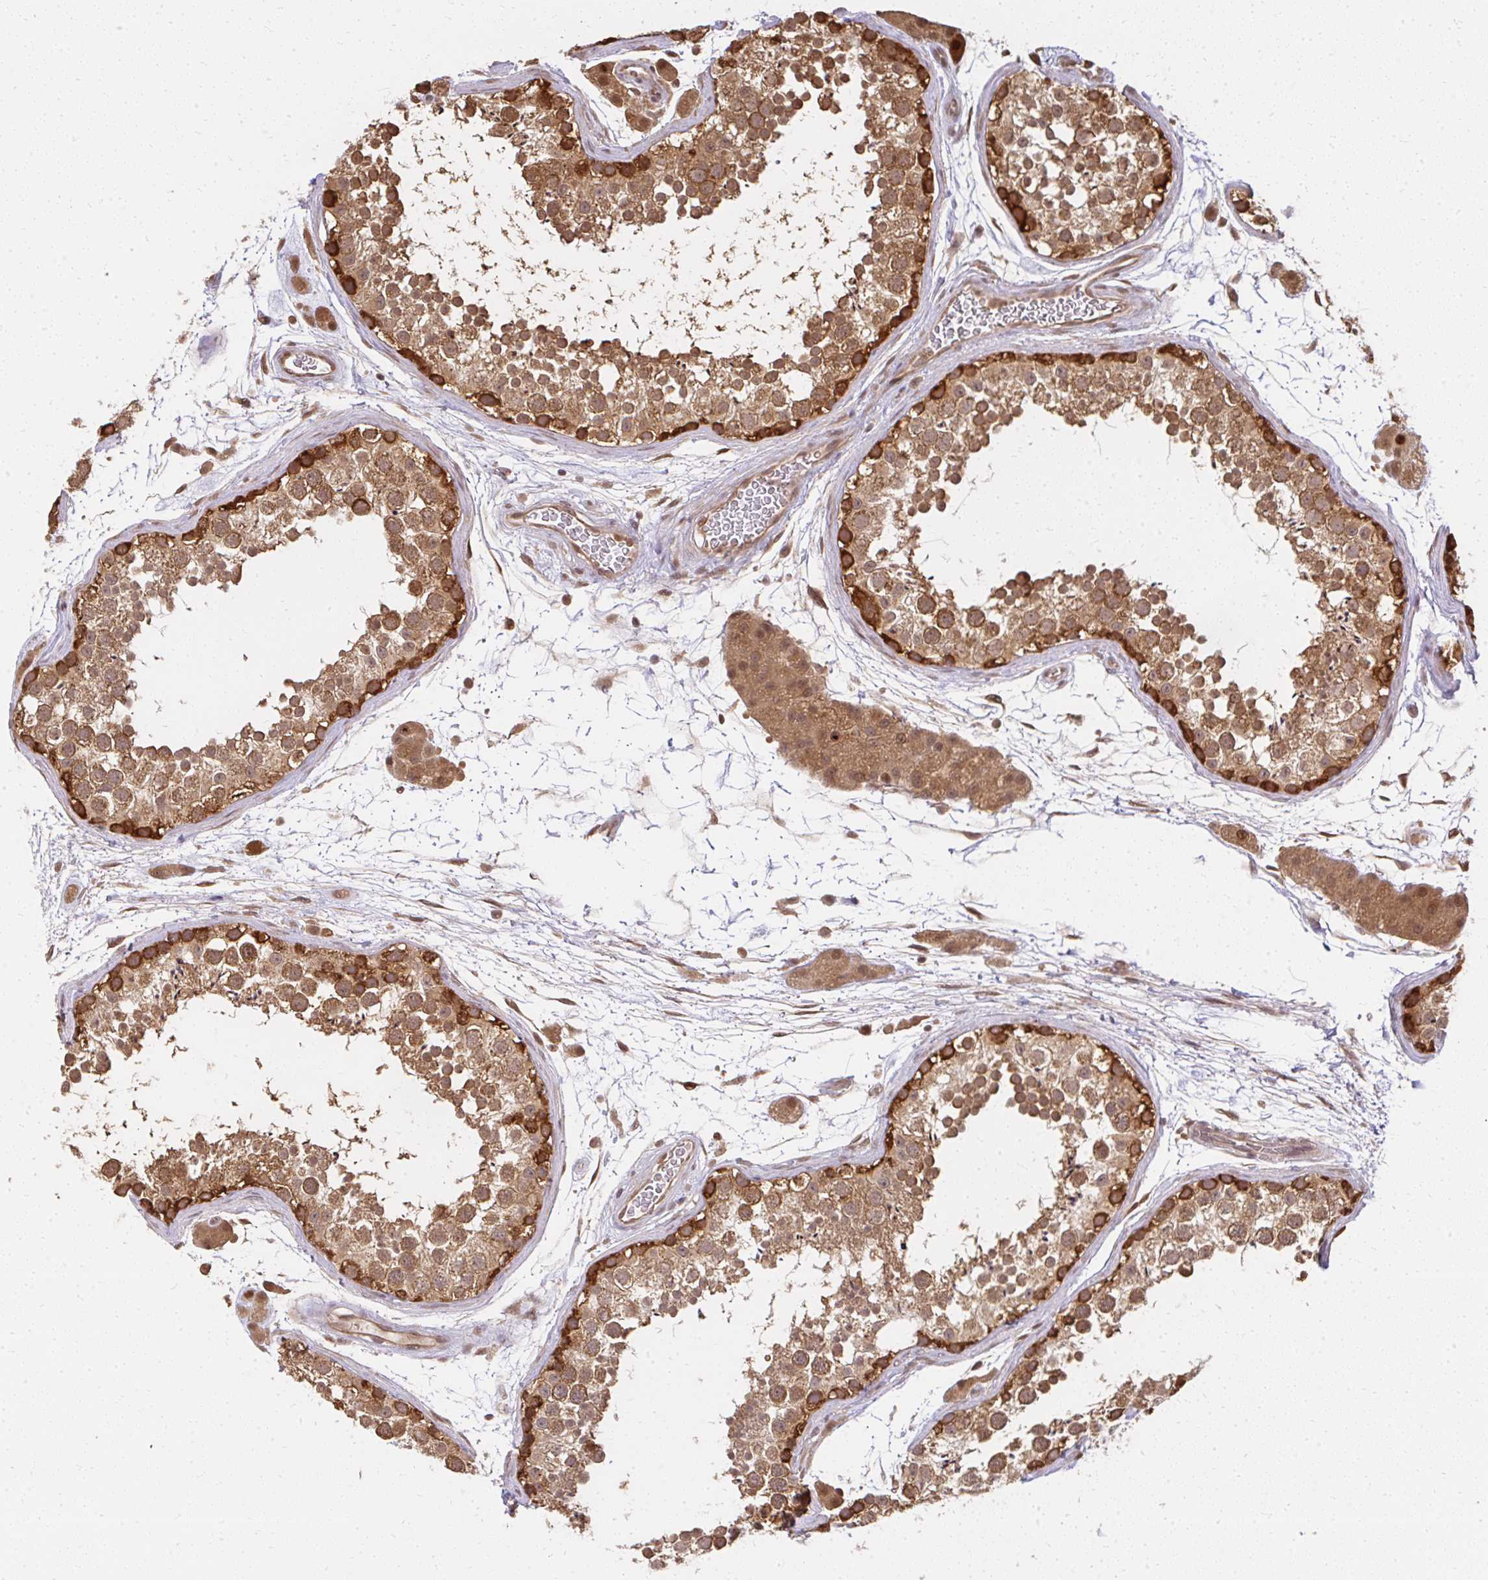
{"staining": {"intensity": "moderate", "quantity": ">75%", "location": "cytoplasmic/membranous"}, "tissue": "testis", "cell_type": "Cells in seminiferous ducts", "image_type": "normal", "snomed": [{"axis": "morphology", "description": "Normal tissue, NOS"}, {"axis": "topography", "description": "Testis"}], "caption": "Immunohistochemical staining of unremarkable human testis displays >75% levels of moderate cytoplasmic/membranous protein staining in about >75% of cells in seminiferous ducts. Nuclei are stained in blue.", "gene": "LARS2", "patient": {"sex": "male", "age": 41}}